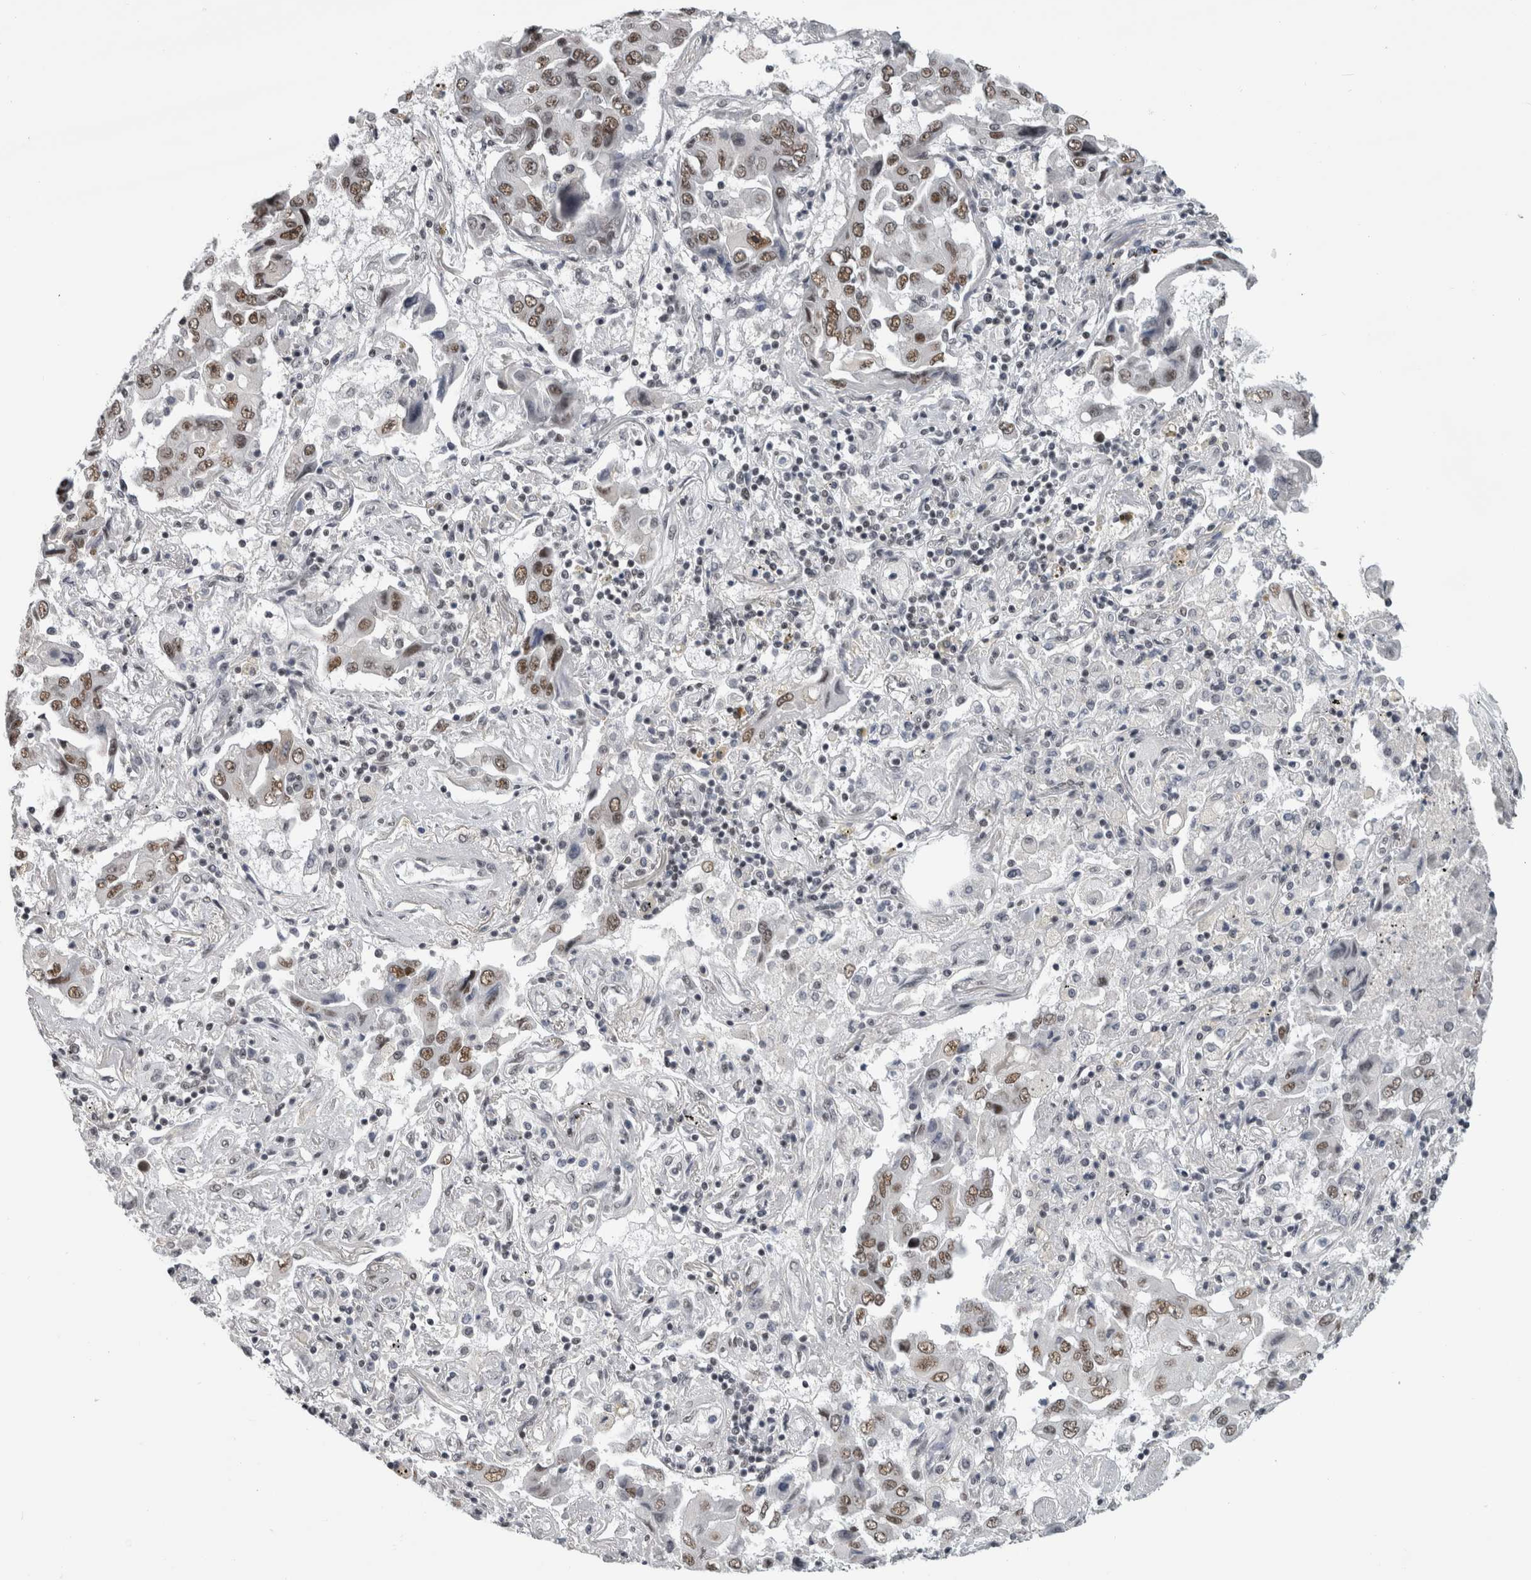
{"staining": {"intensity": "moderate", "quantity": ">75%", "location": "nuclear"}, "tissue": "lung cancer", "cell_type": "Tumor cells", "image_type": "cancer", "snomed": [{"axis": "morphology", "description": "Adenocarcinoma, NOS"}, {"axis": "topography", "description": "Lung"}], "caption": "About >75% of tumor cells in human lung cancer exhibit moderate nuclear protein positivity as visualized by brown immunohistochemical staining.", "gene": "ARID4B", "patient": {"sex": "female", "age": 65}}